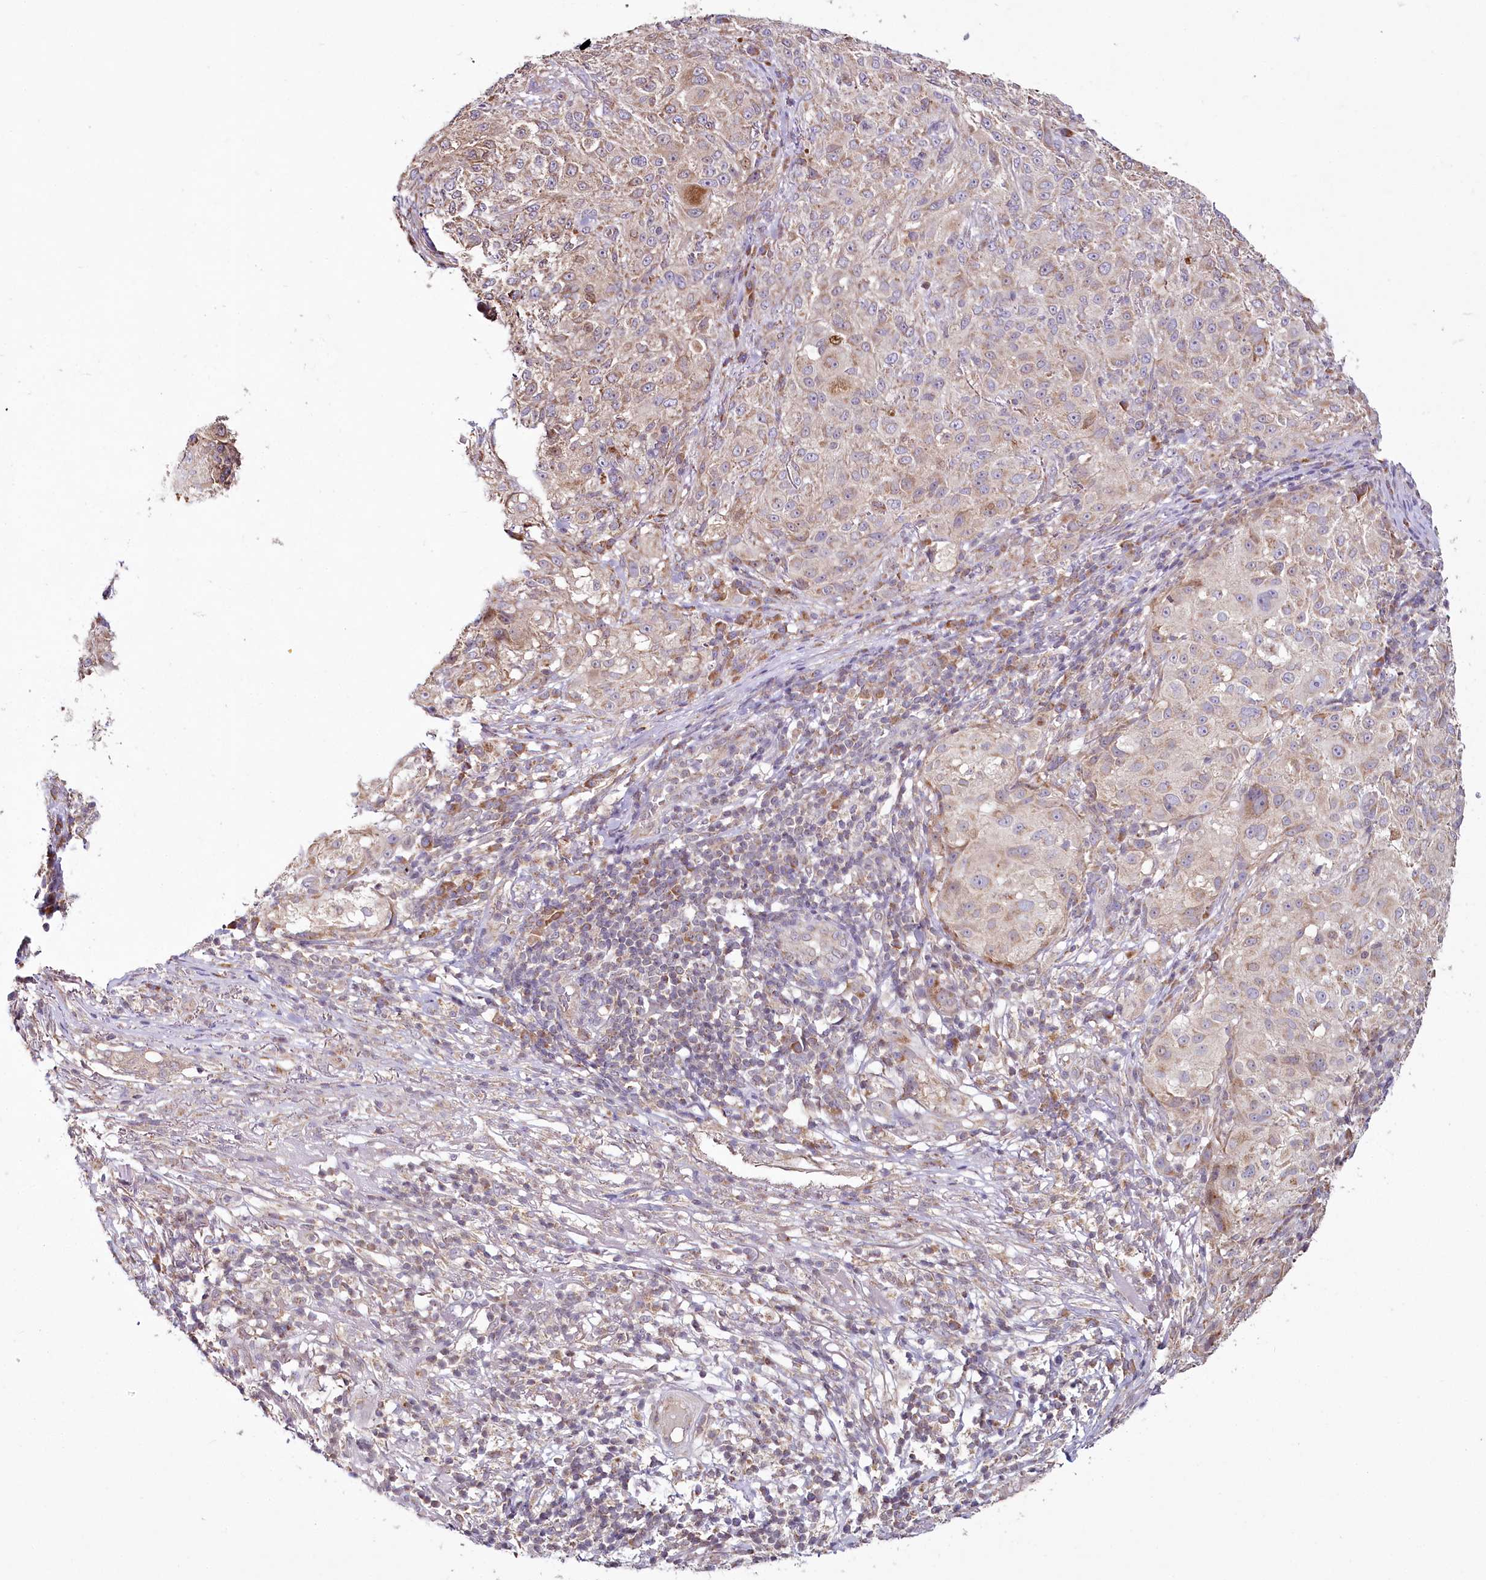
{"staining": {"intensity": "weak", "quantity": ">75%", "location": "cytoplasmic/membranous"}, "tissue": "melanoma", "cell_type": "Tumor cells", "image_type": "cancer", "snomed": [{"axis": "morphology", "description": "Necrosis, NOS"}, {"axis": "morphology", "description": "Malignant melanoma, NOS"}, {"axis": "topography", "description": "Skin"}], "caption": "This image displays immunohistochemistry (IHC) staining of melanoma, with low weak cytoplasmic/membranous staining in about >75% of tumor cells.", "gene": "ACOX2", "patient": {"sex": "female", "age": 87}}